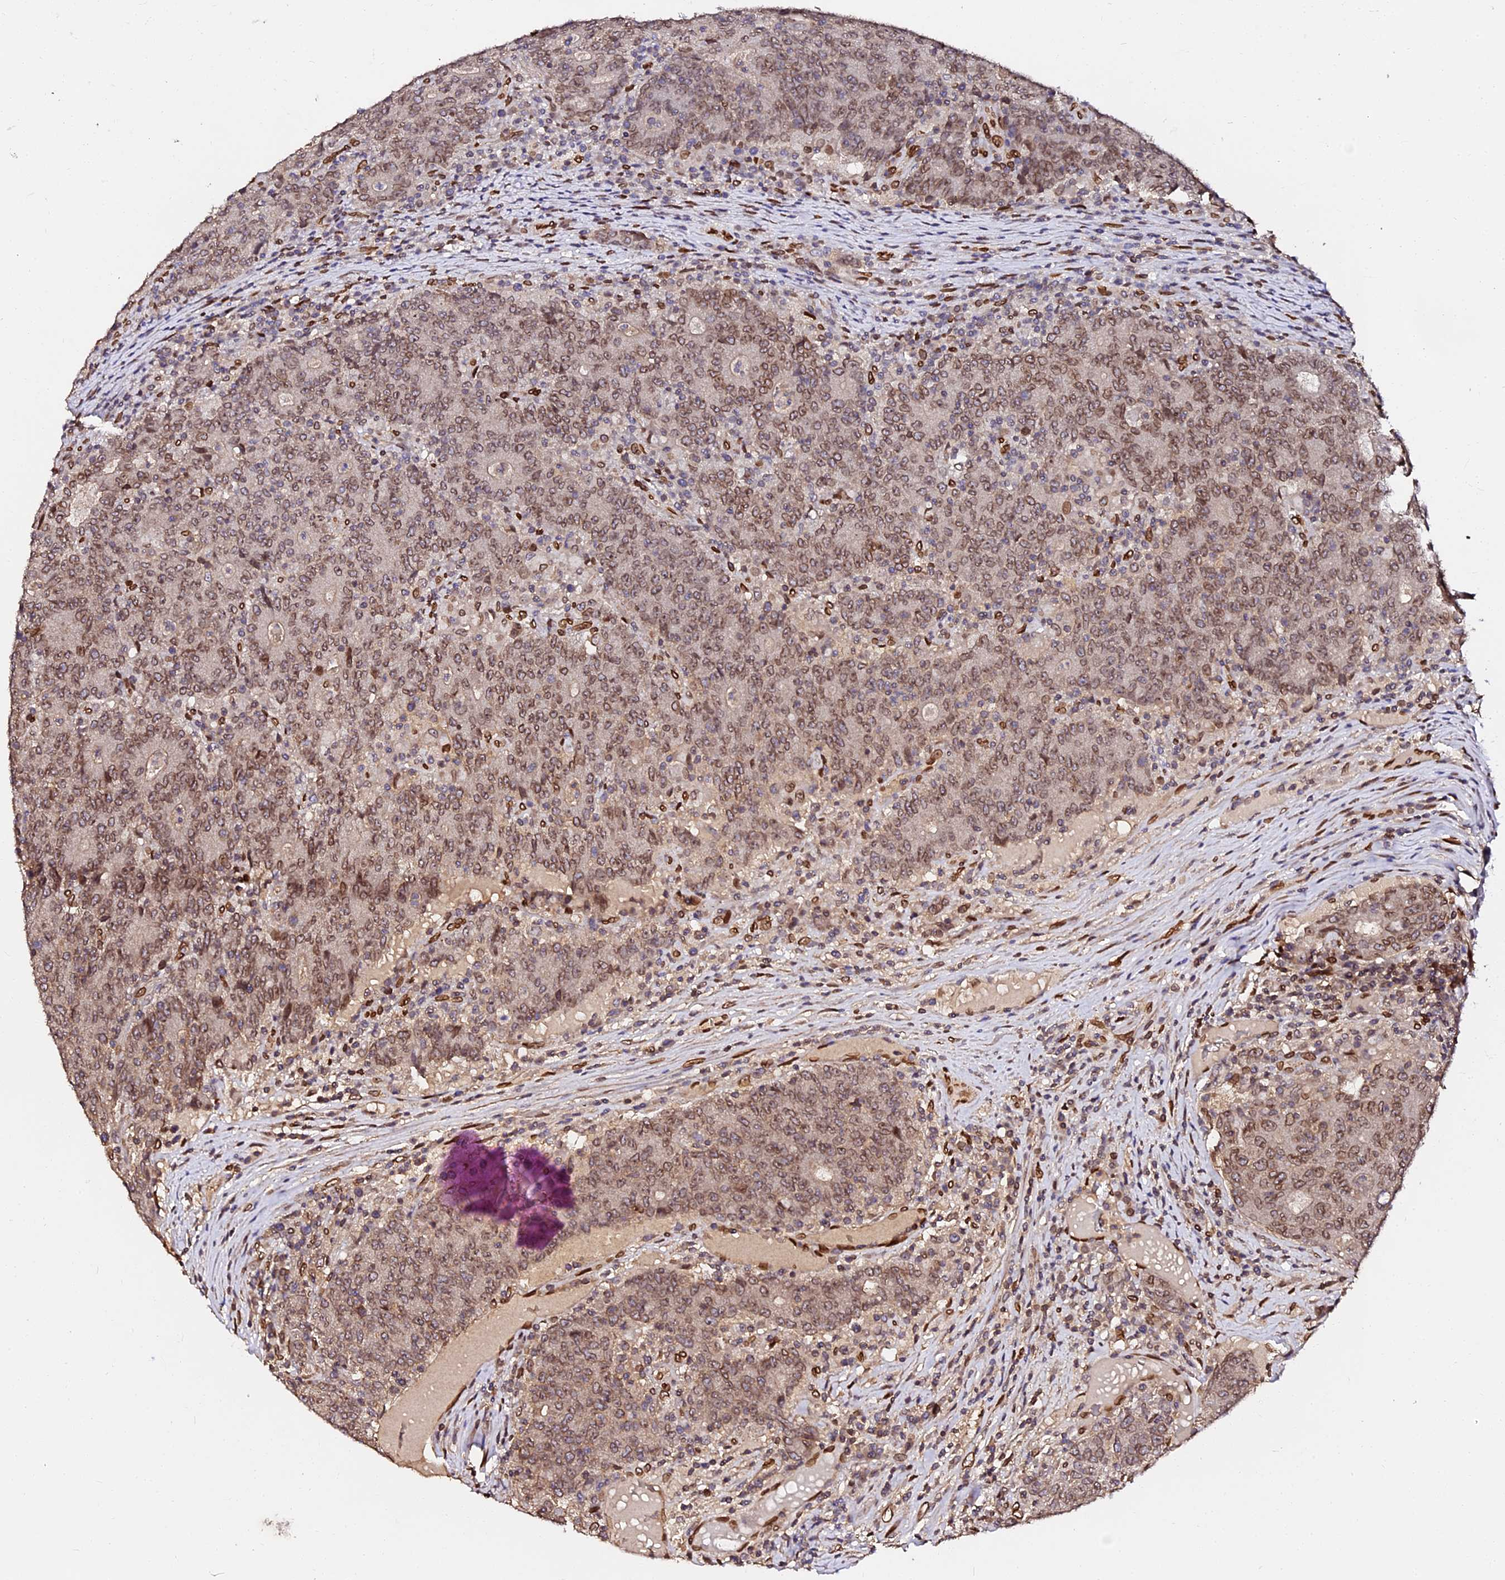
{"staining": {"intensity": "moderate", "quantity": ">75%", "location": "cytoplasmic/membranous,nuclear"}, "tissue": "colorectal cancer", "cell_type": "Tumor cells", "image_type": "cancer", "snomed": [{"axis": "morphology", "description": "Adenocarcinoma, NOS"}, {"axis": "topography", "description": "Colon"}], "caption": "Tumor cells show medium levels of moderate cytoplasmic/membranous and nuclear positivity in about >75% of cells in adenocarcinoma (colorectal).", "gene": "ANAPC5", "patient": {"sex": "female", "age": 75}}